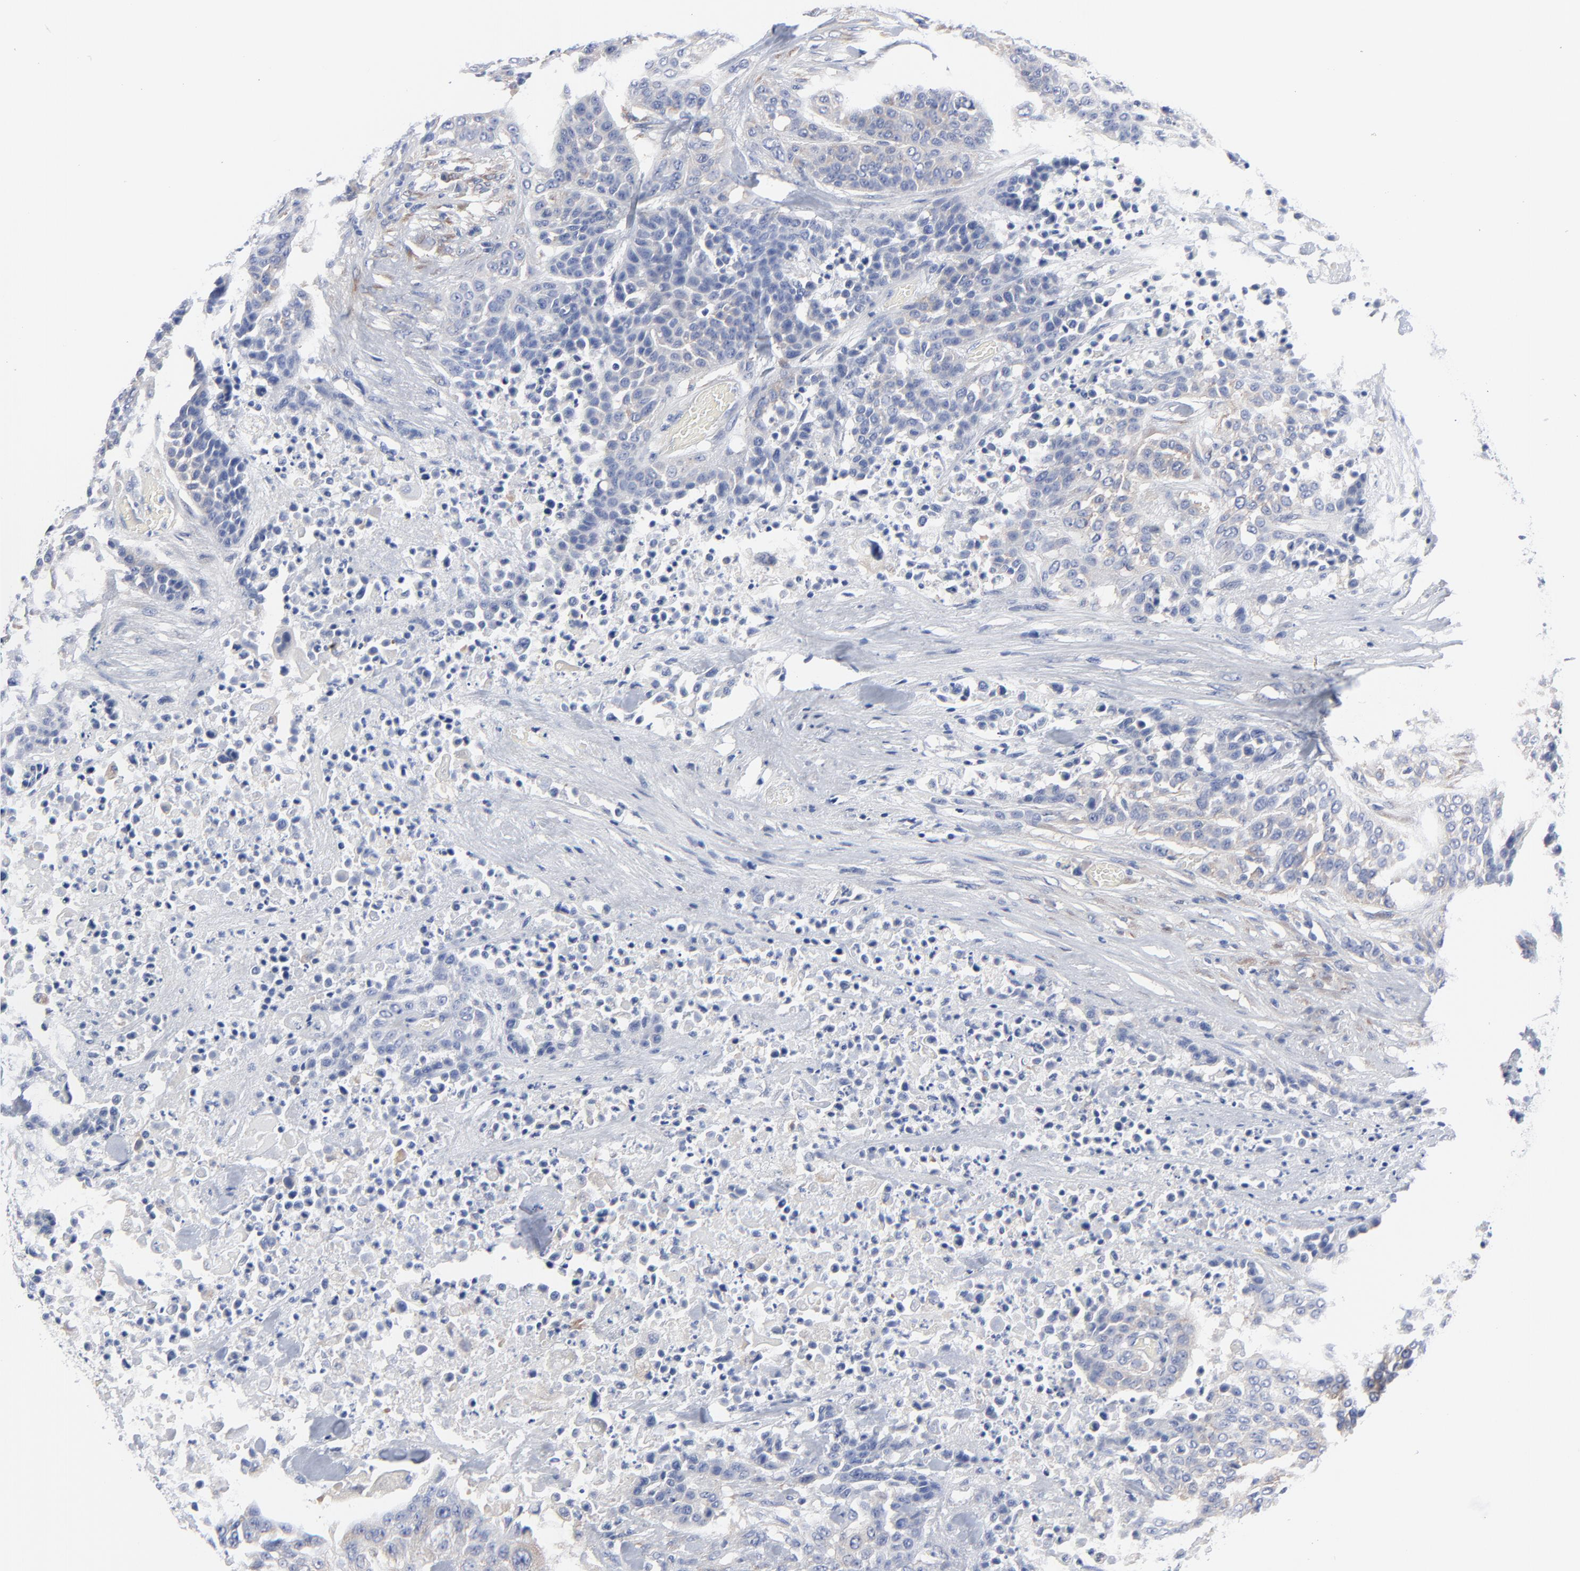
{"staining": {"intensity": "weak", "quantity": "<25%", "location": "cytoplasmic/membranous"}, "tissue": "urothelial cancer", "cell_type": "Tumor cells", "image_type": "cancer", "snomed": [{"axis": "morphology", "description": "Urothelial carcinoma, High grade"}, {"axis": "topography", "description": "Urinary bladder"}], "caption": "This histopathology image is of urothelial carcinoma (high-grade) stained with immunohistochemistry (IHC) to label a protein in brown with the nuclei are counter-stained blue. There is no positivity in tumor cells. The staining was performed using DAB to visualize the protein expression in brown, while the nuclei were stained in blue with hematoxylin (Magnification: 20x).", "gene": "STAT2", "patient": {"sex": "male", "age": 74}}